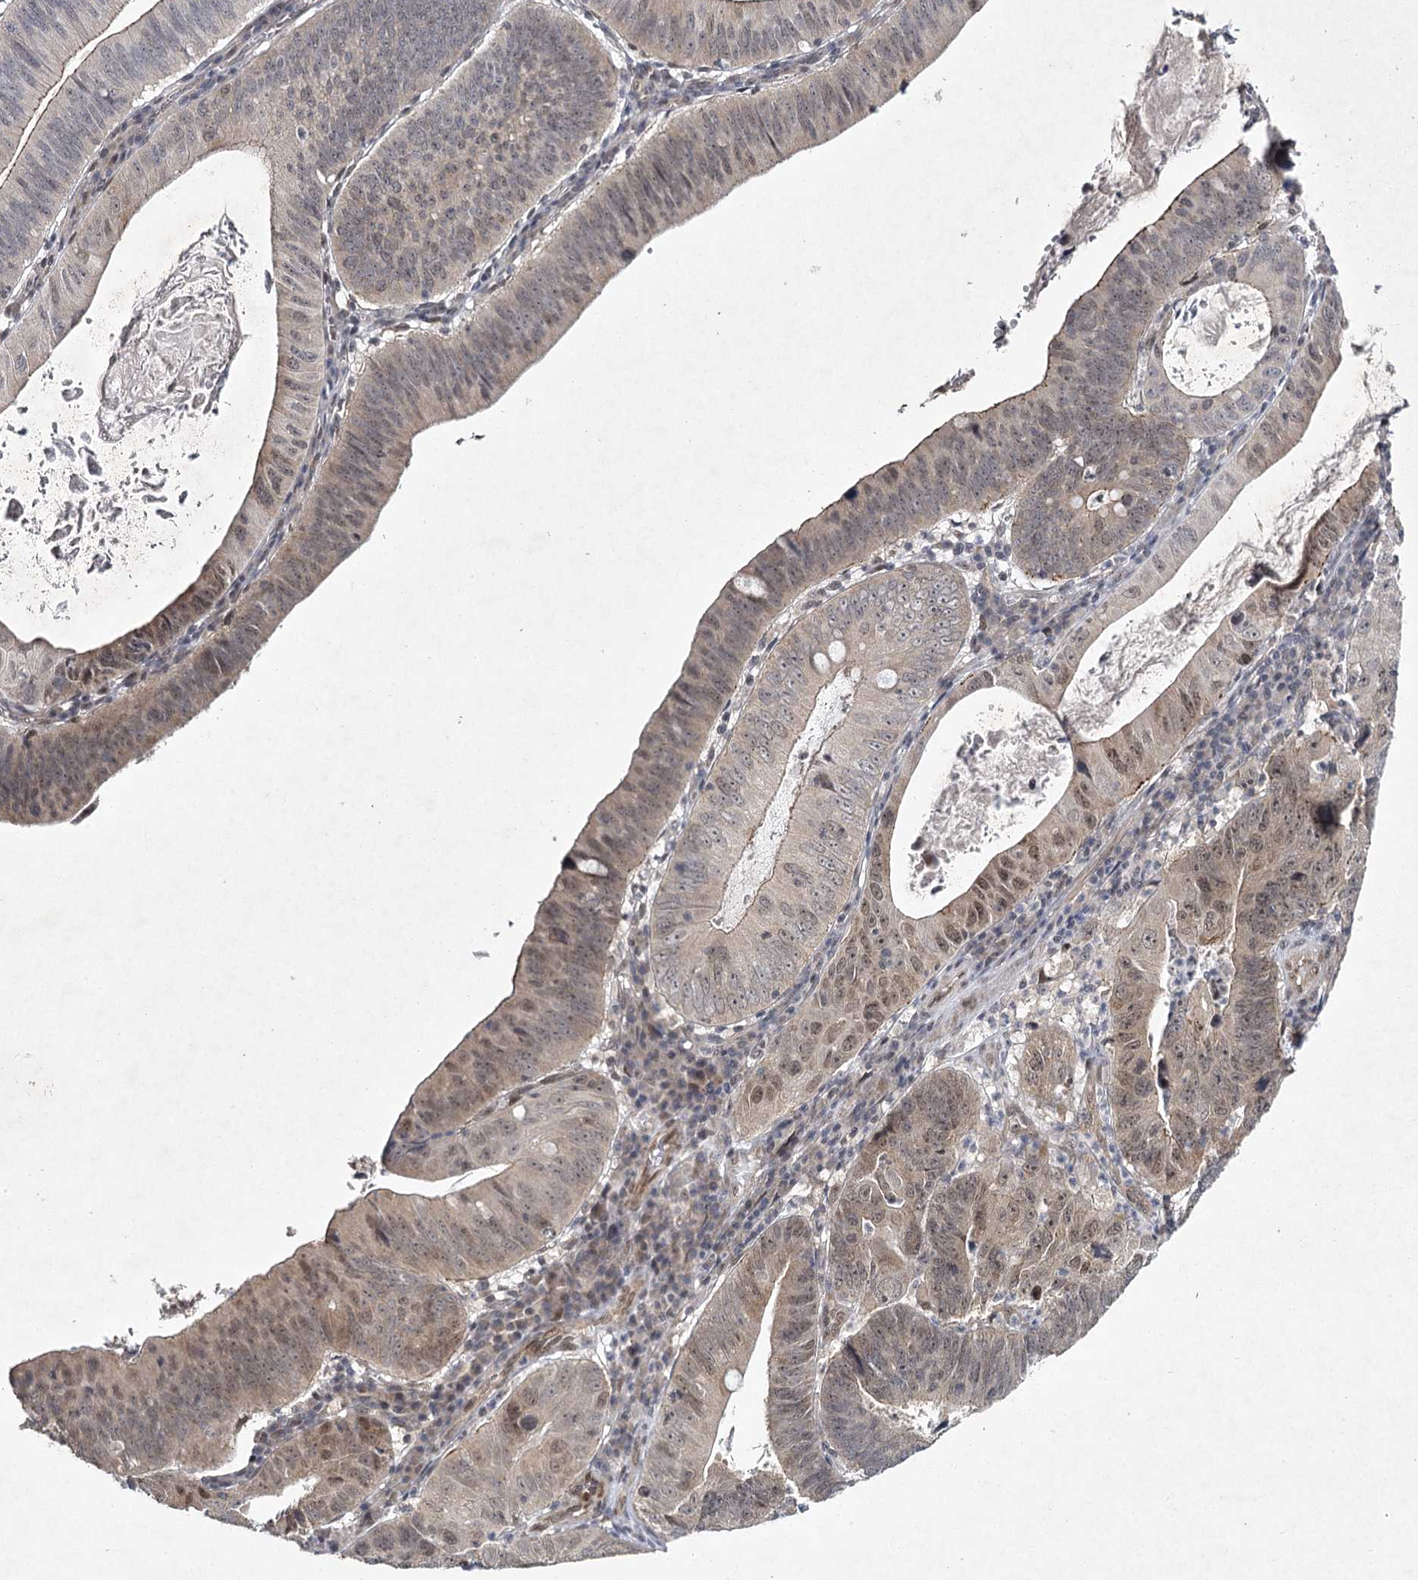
{"staining": {"intensity": "moderate", "quantity": "25%-75%", "location": "cytoplasmic/membranous,nuclear"}, "tissue": "stomach cancer", "cell_type": "Tumor cells", "image_type": "cancer", "snomed": [{"axis": "morphology", "description": "Adenocarcinoma, NOS"}, {"axis": "topography", "description": "Stomach"}], "caption": "A brown stain highlights moderate cytoplasmic/membranous and nuclear expression of a protein in stomach cancer tumor cells.", "gene": "DCUN1D4", "patient": {"sex": "male", "age": 59}}